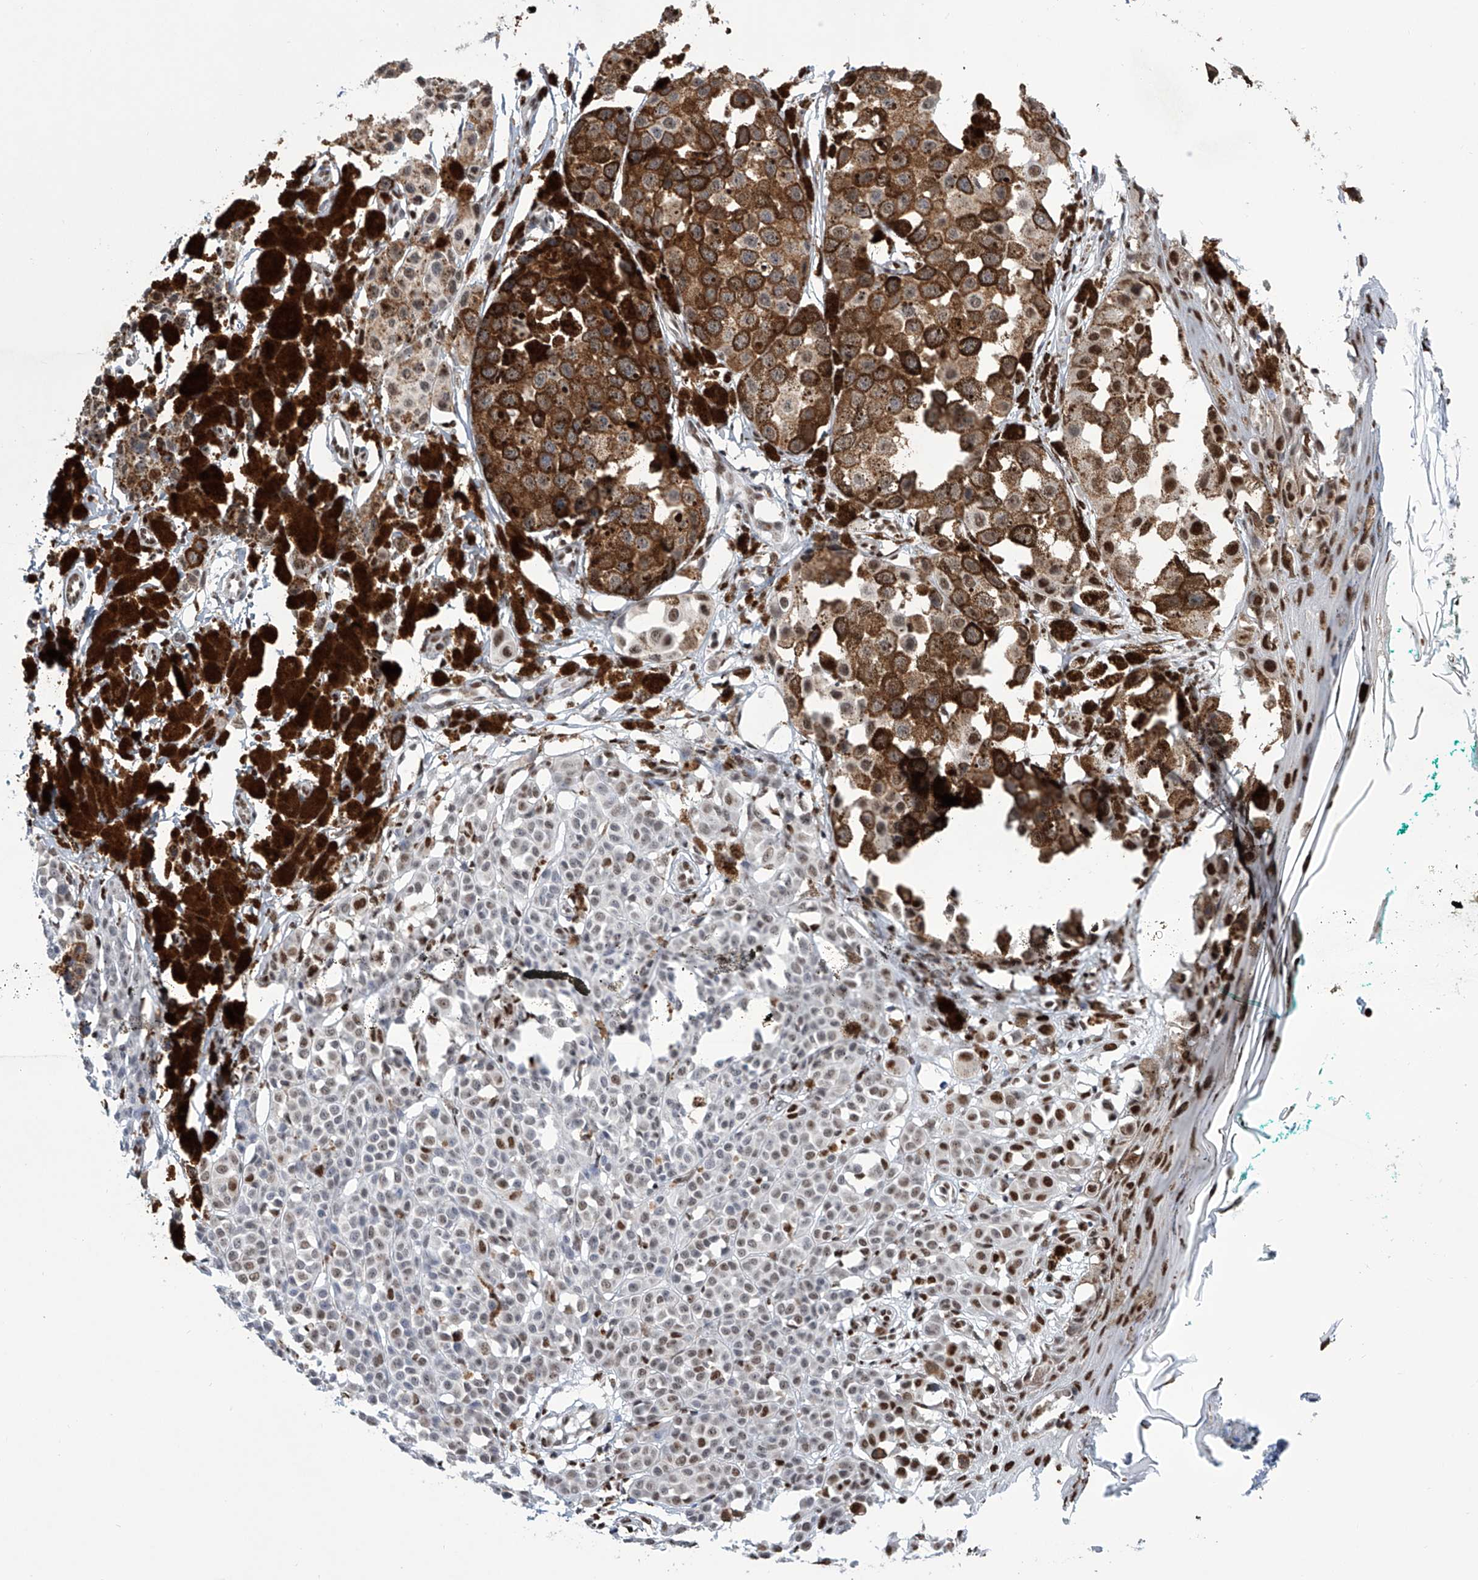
{"staining": {"intensity": "moderate", "quantity": "25%-75%", "location": "nuclear"}, "tissue": "melanoma", "cell_type": "Tumor cells", "image_type": "cancer", "snomed": [{"axis": "morphology", "description": "Malignant melanoma, NOS"}, {"axis": "topography", "description": "Skin of leg"}], "caption": "The immunohistochemical stain labels moderate nuclear expression in tumor cells of malignant melanoma tissue. The staining was performed using DAB (3,3'-diaminobenzidine) to visualize the protein expression in brown, while the nuclei were stained in blue with hematoxylin (Magnification: 20x).", "gene": "SREBF2", "patient": {"sex": "female", "age": 72}}